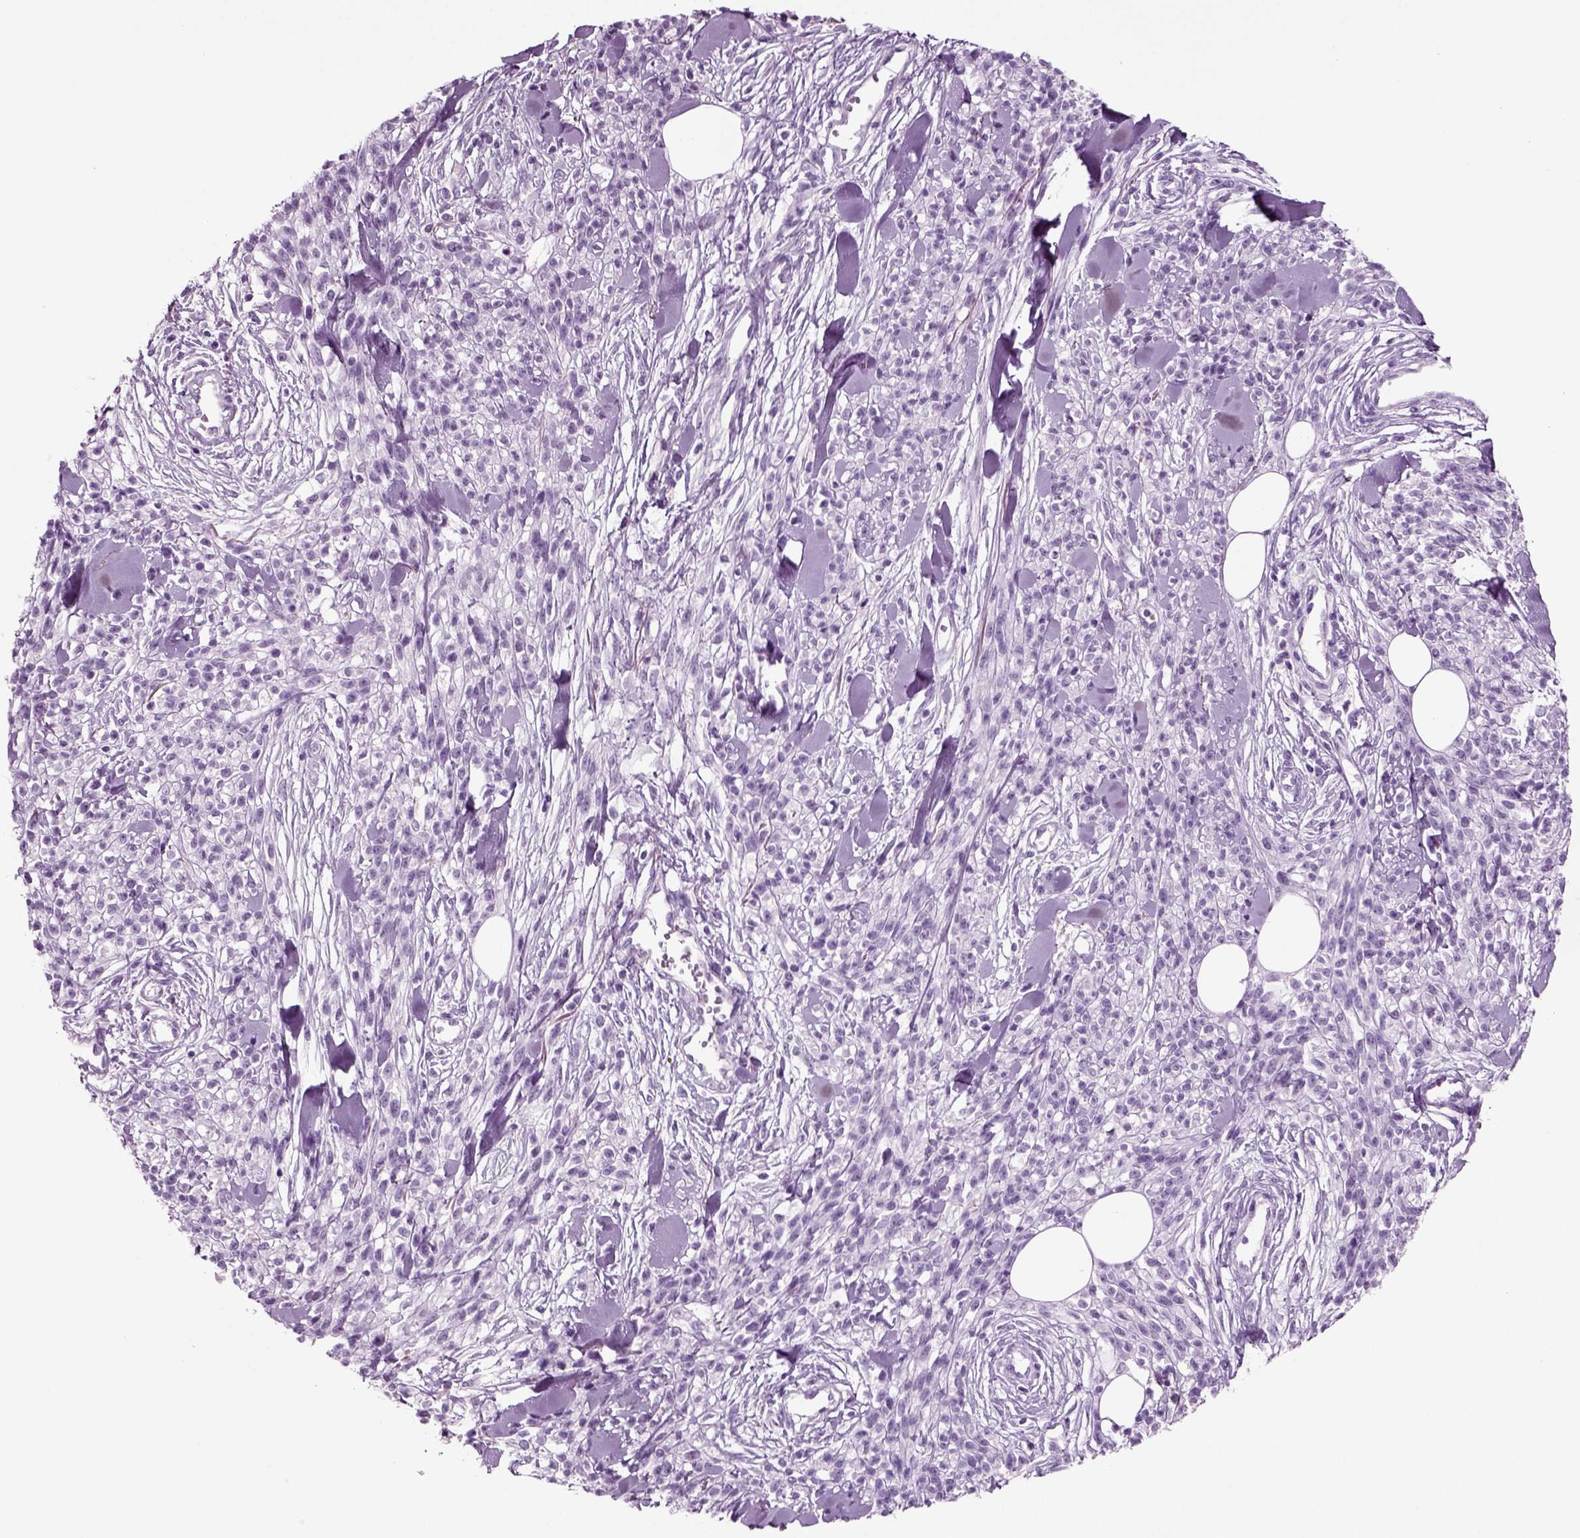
{"staining": {"intensity": "negative", "quantity": "none", "location": "none"}, "tissue": "melanoma", "cell_type": "Tumor cells", "image_type": "cancer", "snomed": [{"axis": "morphology", "description": "Malignant melanoma, NOS"}, {"axis": "topography", "description": "Skin"}, {"axis": "topography", "description": "Skin of trunk"}], "caption": "IHC of human melanoma displays no positivity in tumor cells.", "gene": "CRABP1", "patient": {"sex": "male", "age": 74}}